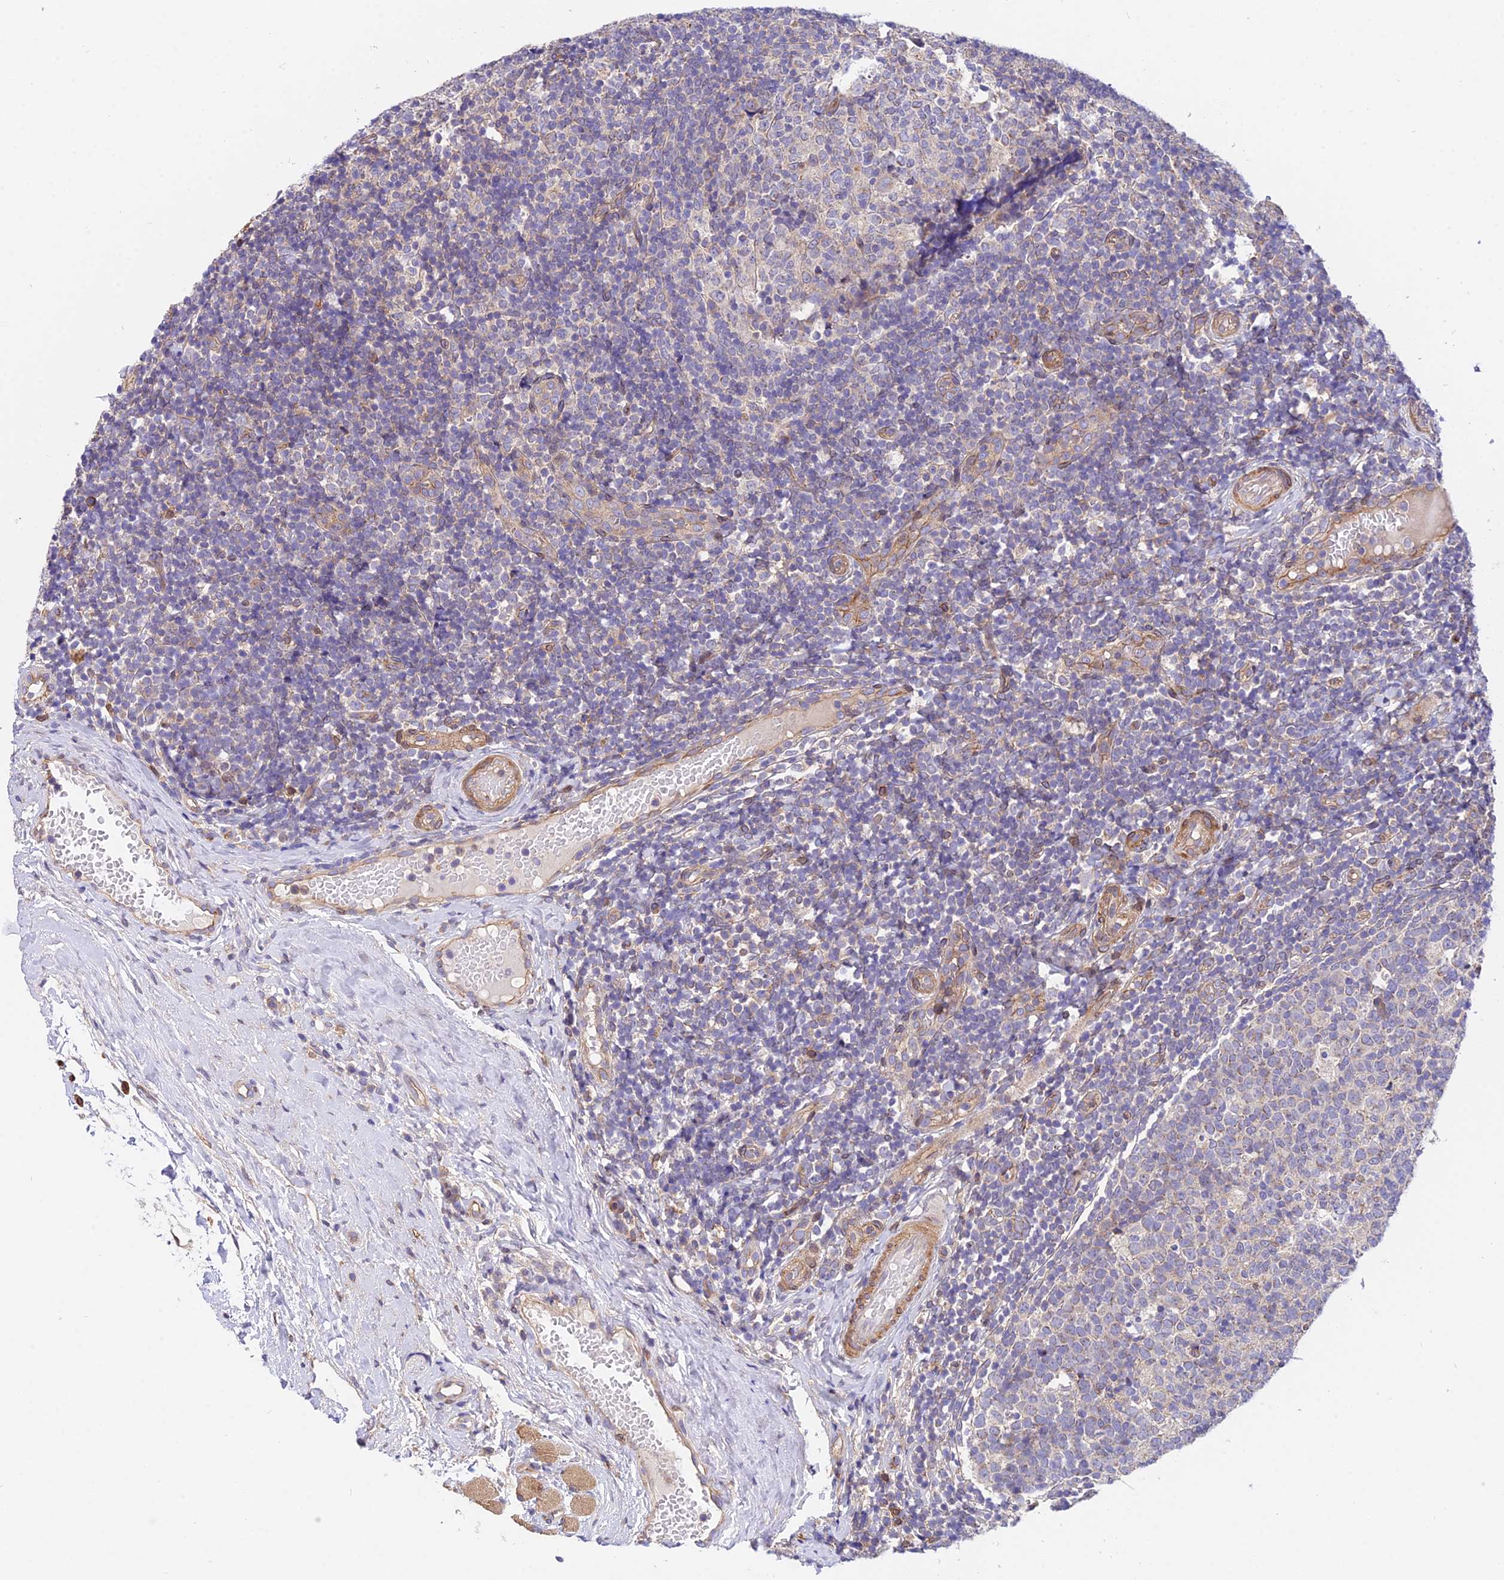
{"staining": {"intensity": "negative", "quantity": "none", "location": "none"}, "tissue": "tonsil", "cell_type": "Germinal center cells", "image_type": "normal", "snomed": [{"axis": "morphology", "description": "Normal tissue, NOS"}, {"axis": "topography", "description": "Tonsil"}], "caption": "Immunohistochemistry histopathology image of unremarkable human tonsil stained for a protein (brown), which reveals no staining in germinal center cells. (Stains: DAB (3,3'-diaminobenzidine) IHC with hematoxylin counter stain, Microscopy: brightfield microscopy at high magnification).", "gene": "TRIM43B", "patient": {"sex": "female", "age": 19}}